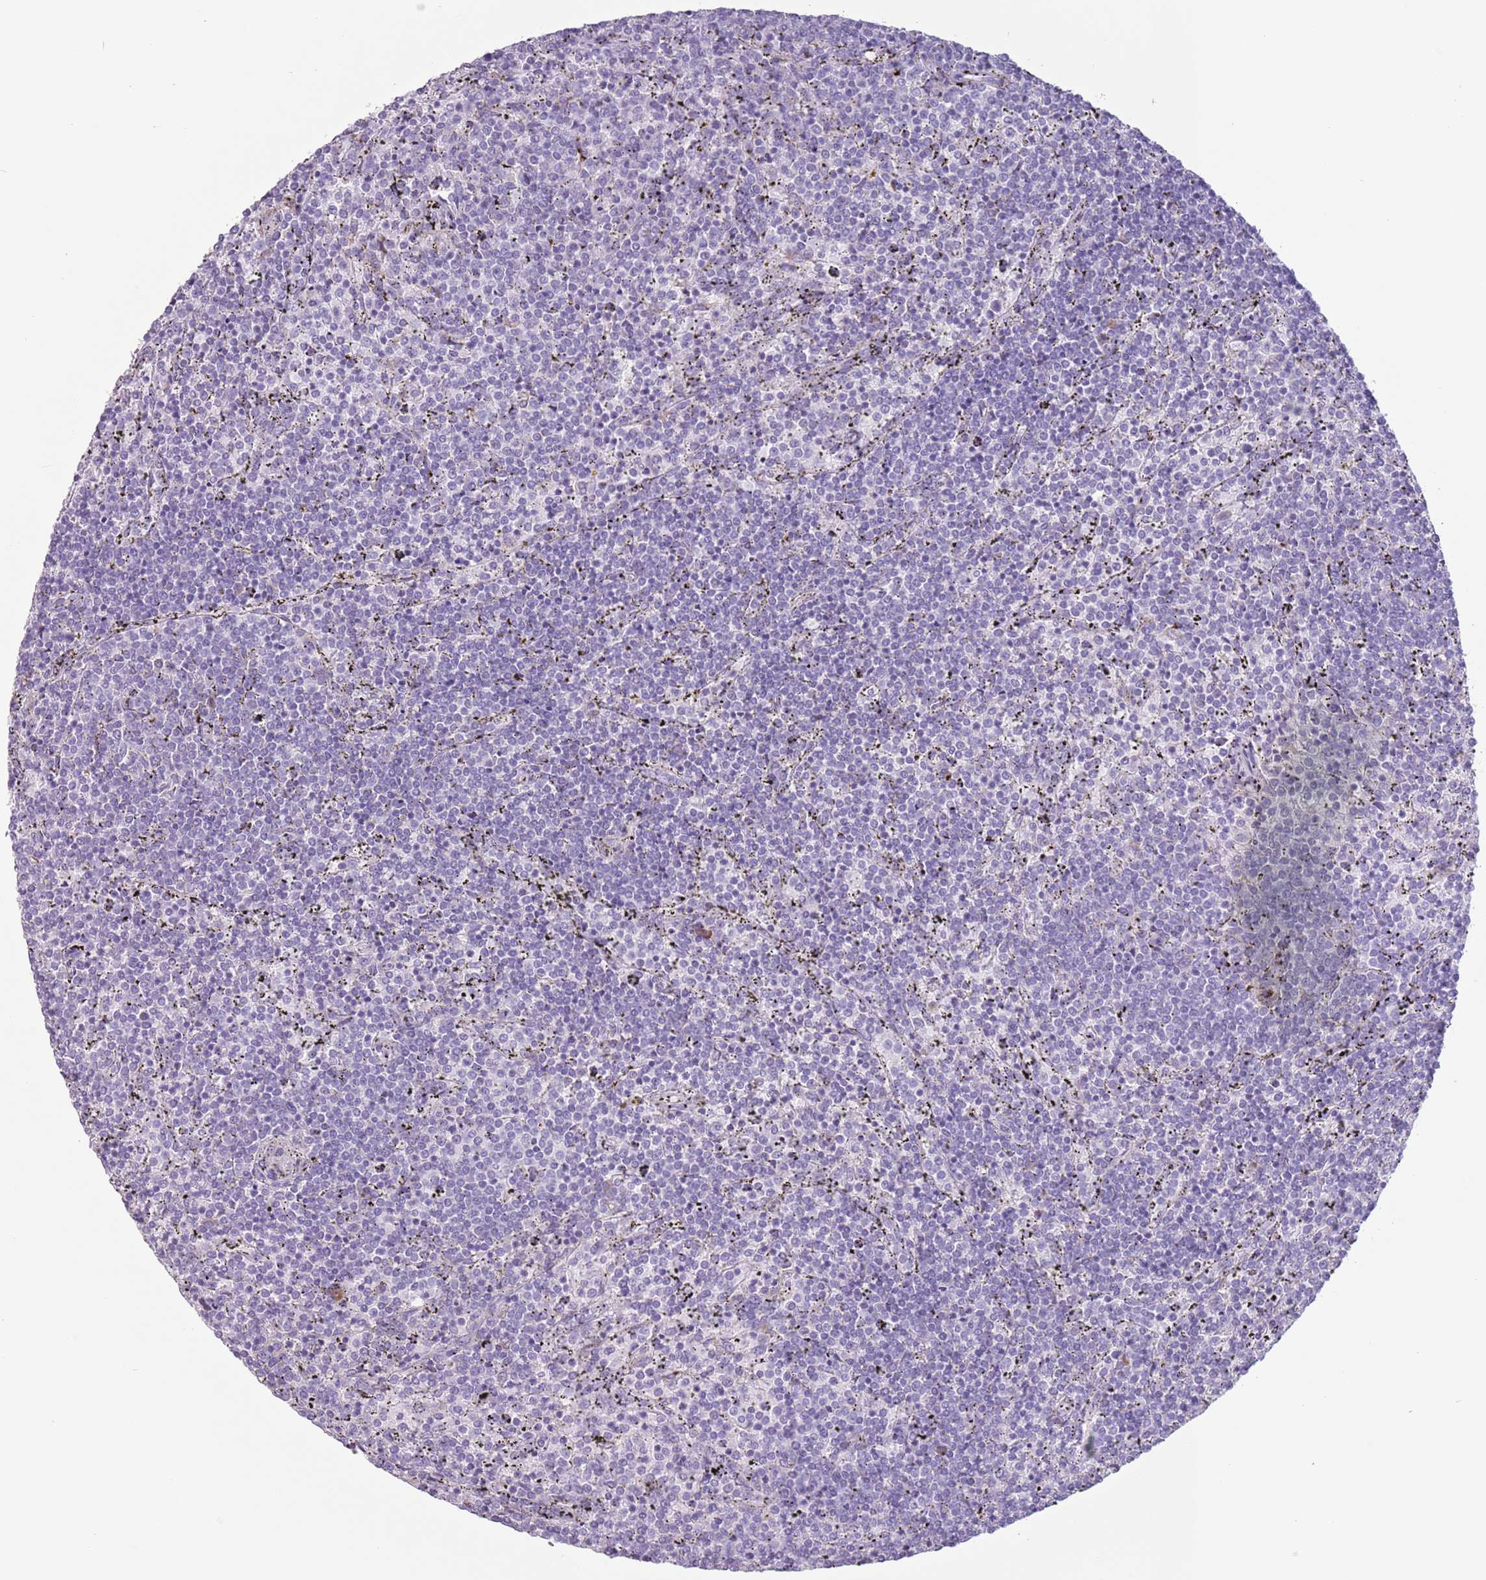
{"staining": {"intensity": "negative", "quantity": "none", "location": "none"}, "tissue": "lymphoma", "cell_type": "Tumor cells", "image_type": "cancer", "snomed": [{"axis": "morphology", "description": "Malignant lymphoma, non-Hodgkin's type, Low grade"}, {"axis": "topography", "description": "Spleen"}], "caption": "Immunohistochemistry (IHC) image of neoplastic tissue: human low-grade malignant lymphoma, non-Hodgkin's type stained with DAB demonstrates no significant protein staining in tumor cells.", "gene": "HYOU1", "patient": {"sex": "female", "age": 50}}